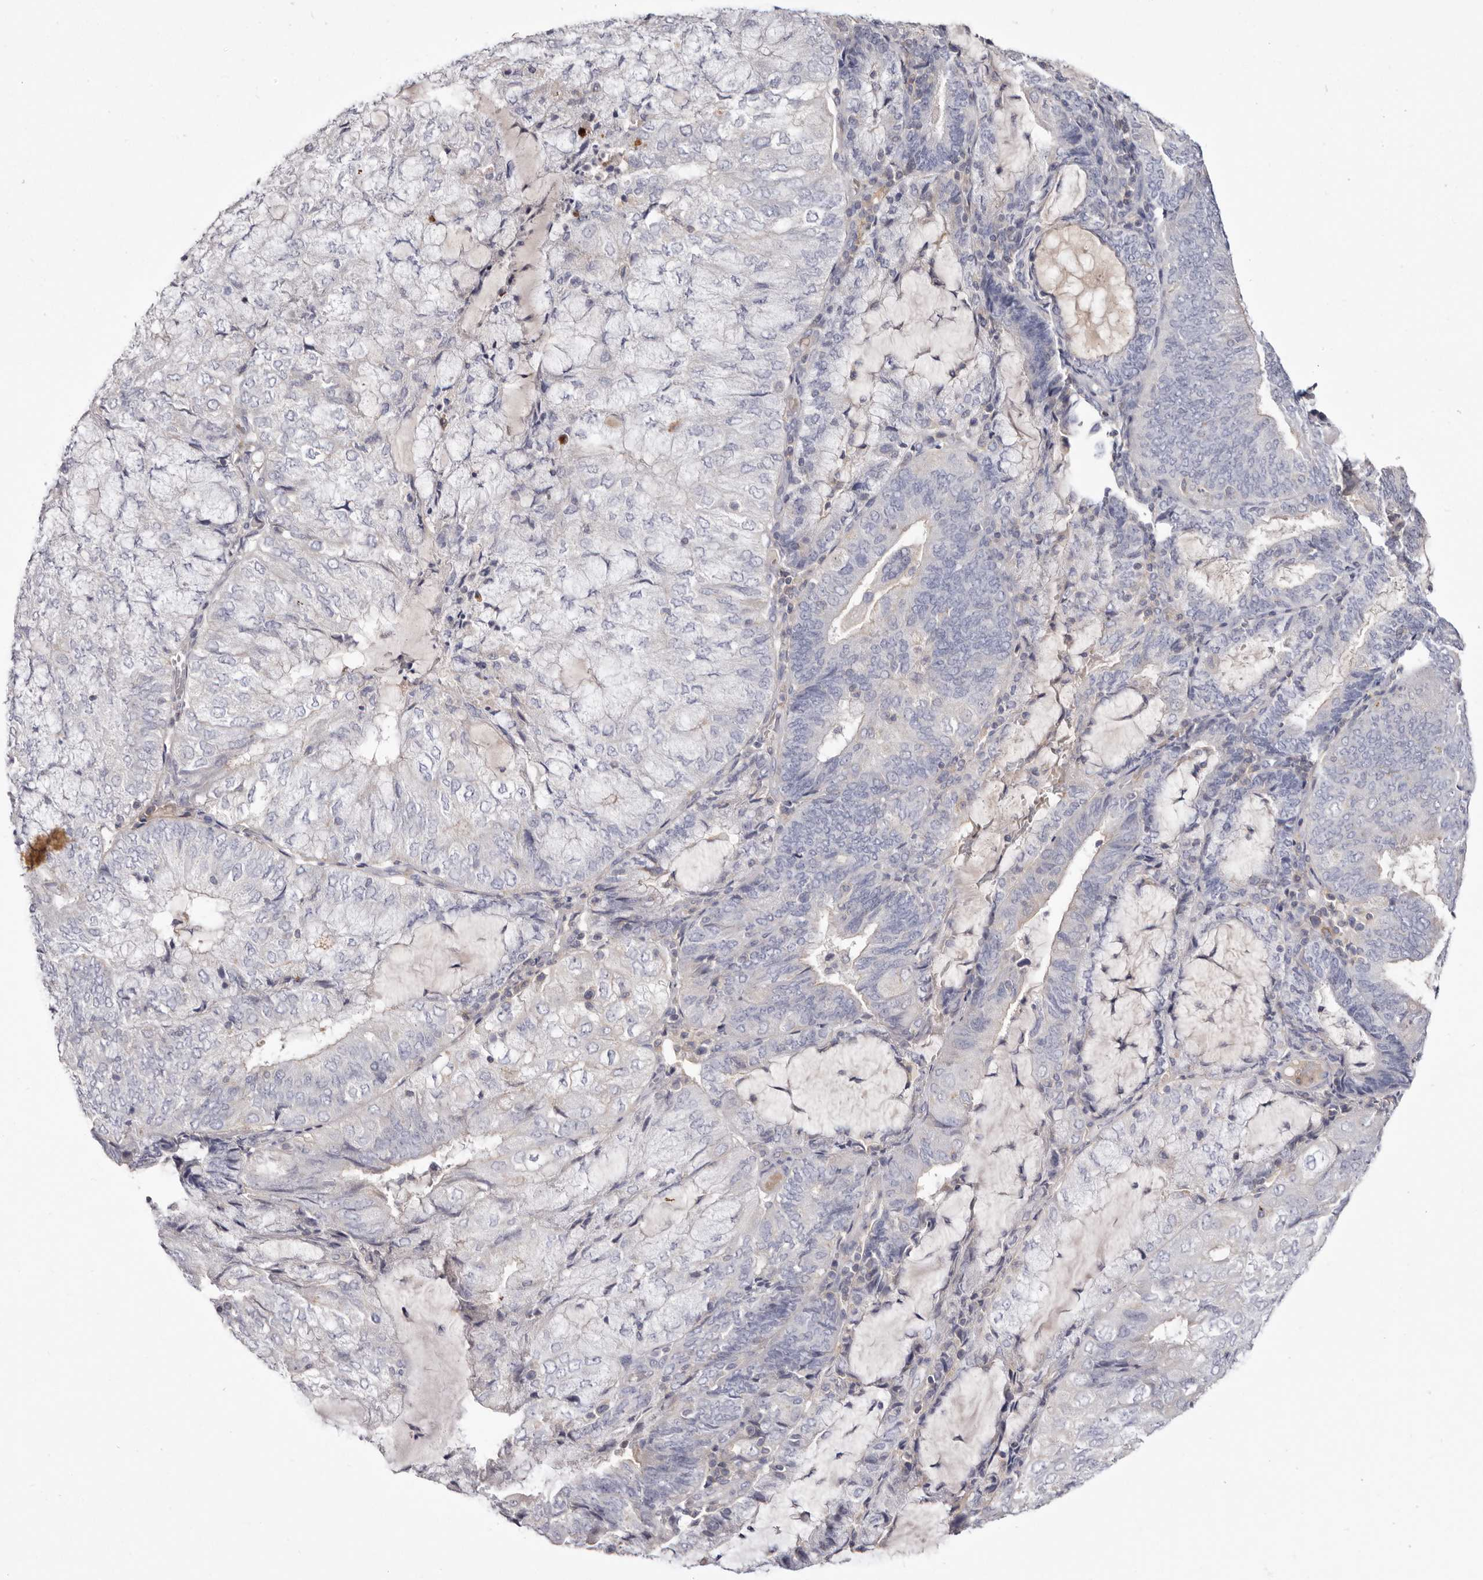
{"staining": {"intensity": "negative", "quantity": "none", "location": "none"}, "tissue": "endometrial cancer", "cell_type": "Tumor cells", "image_type": "cancer", "snomed": [{"axis": "morphology", "description": "Adenocarcinoma, NOS"}, {"axis": "topography", "description": "Endometrium"}], "caption": "High power microscopy histopathology image of an IHC histopathology image of endometrial cancer (adenocarcinoma), revealing no significant expression in tumor cells.", "gene": "S1PR5", "patient": {"sex": "female", "age": 81}}